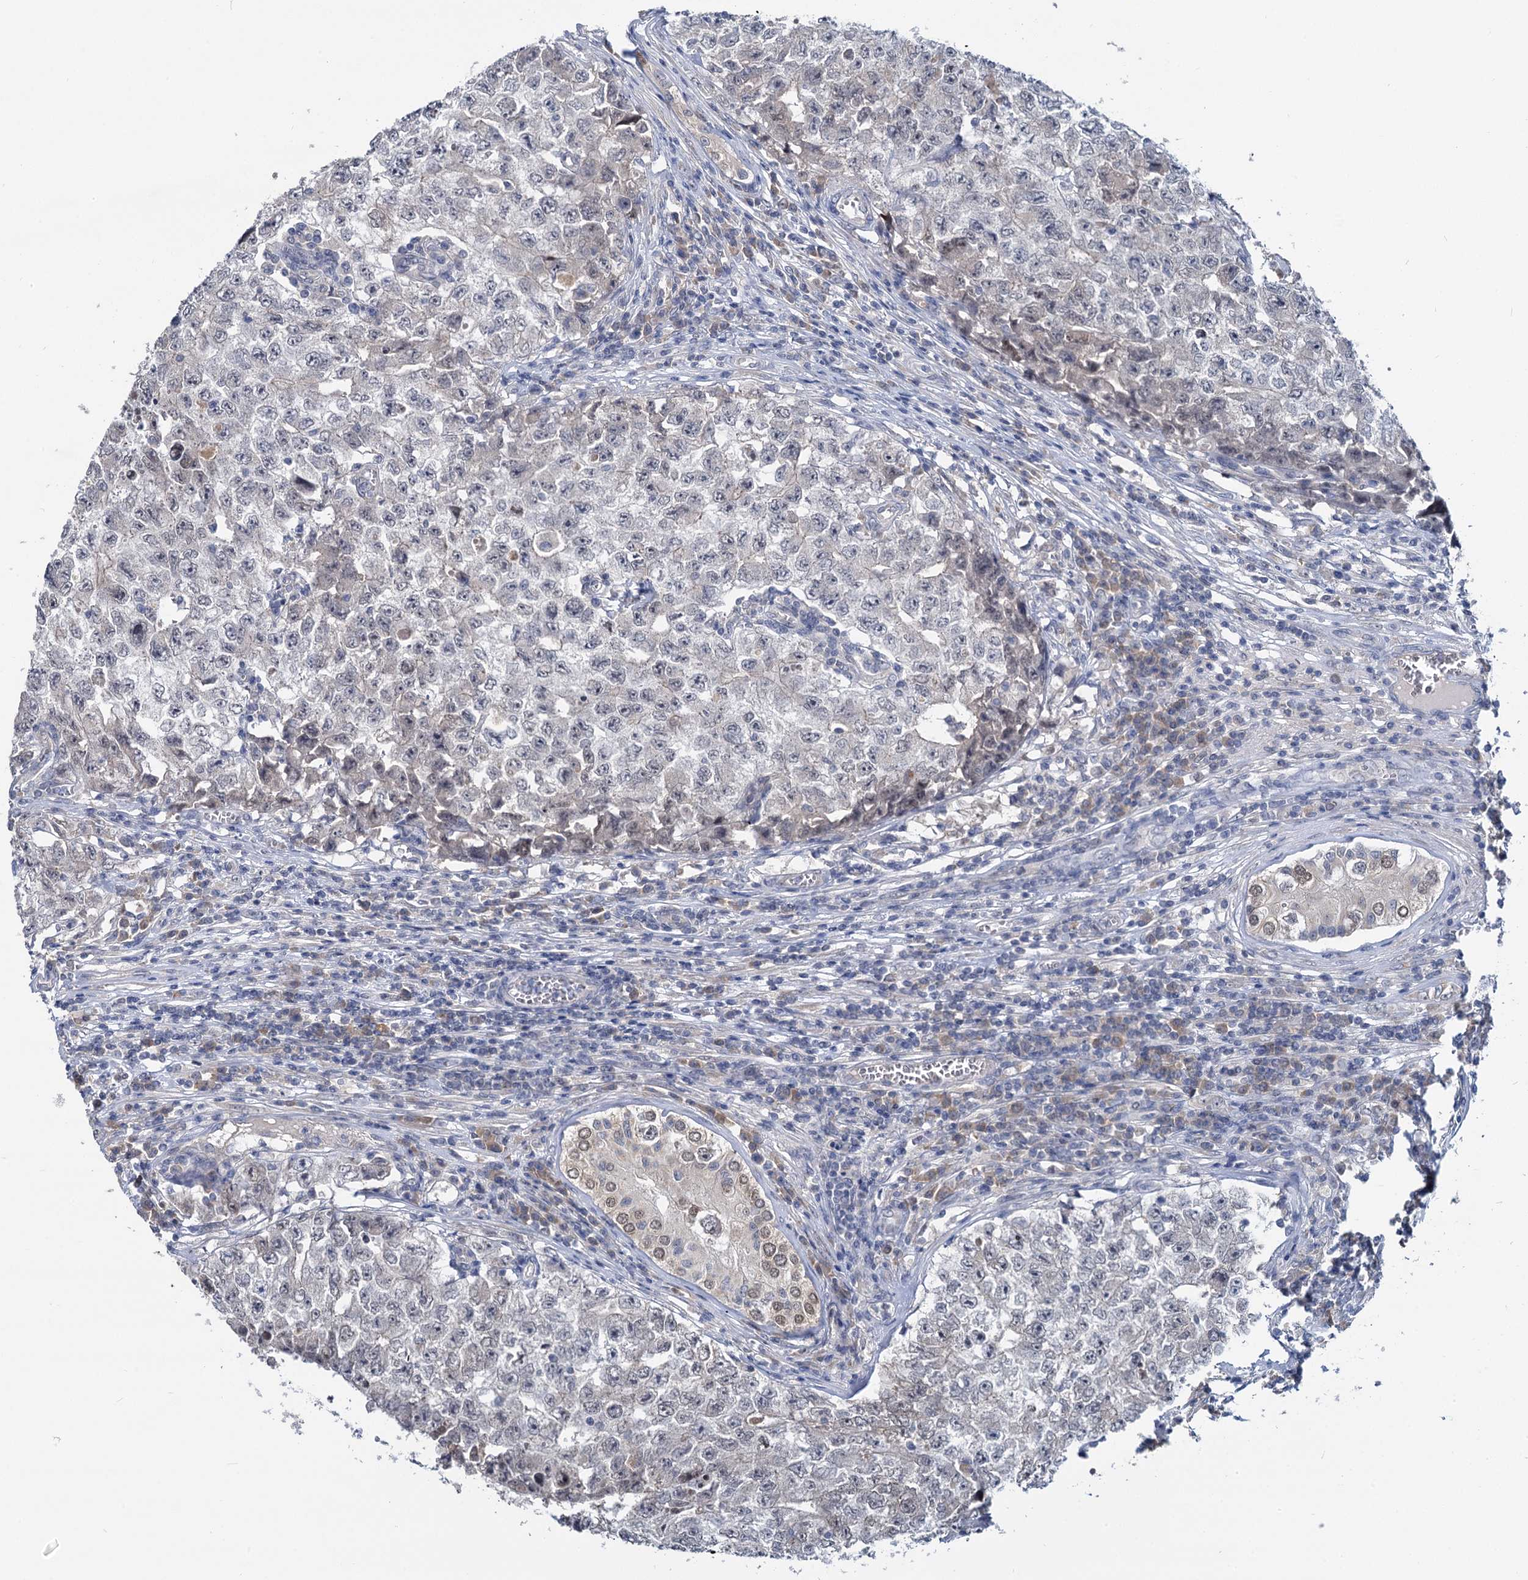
{"staining": {"intensity": "negative", "quantity": "none", "location": "none"}, "tissue": "testis cancer", "cell_type": "Tumor cells", "image_type": "cancer", "snomed": [{"axis": "morphology", "description": "Carcinoma, Embryonal, NOS"}, {"axis": "topography", "description": "Testis"}], "caption": "This is an immunohistochemistry (IHC) micrograph of testis embryonal carcinoma. There is no expression in tumor cells.", "gene": "ANKRD42", "patient": {"sex": "male", "age": 17}}